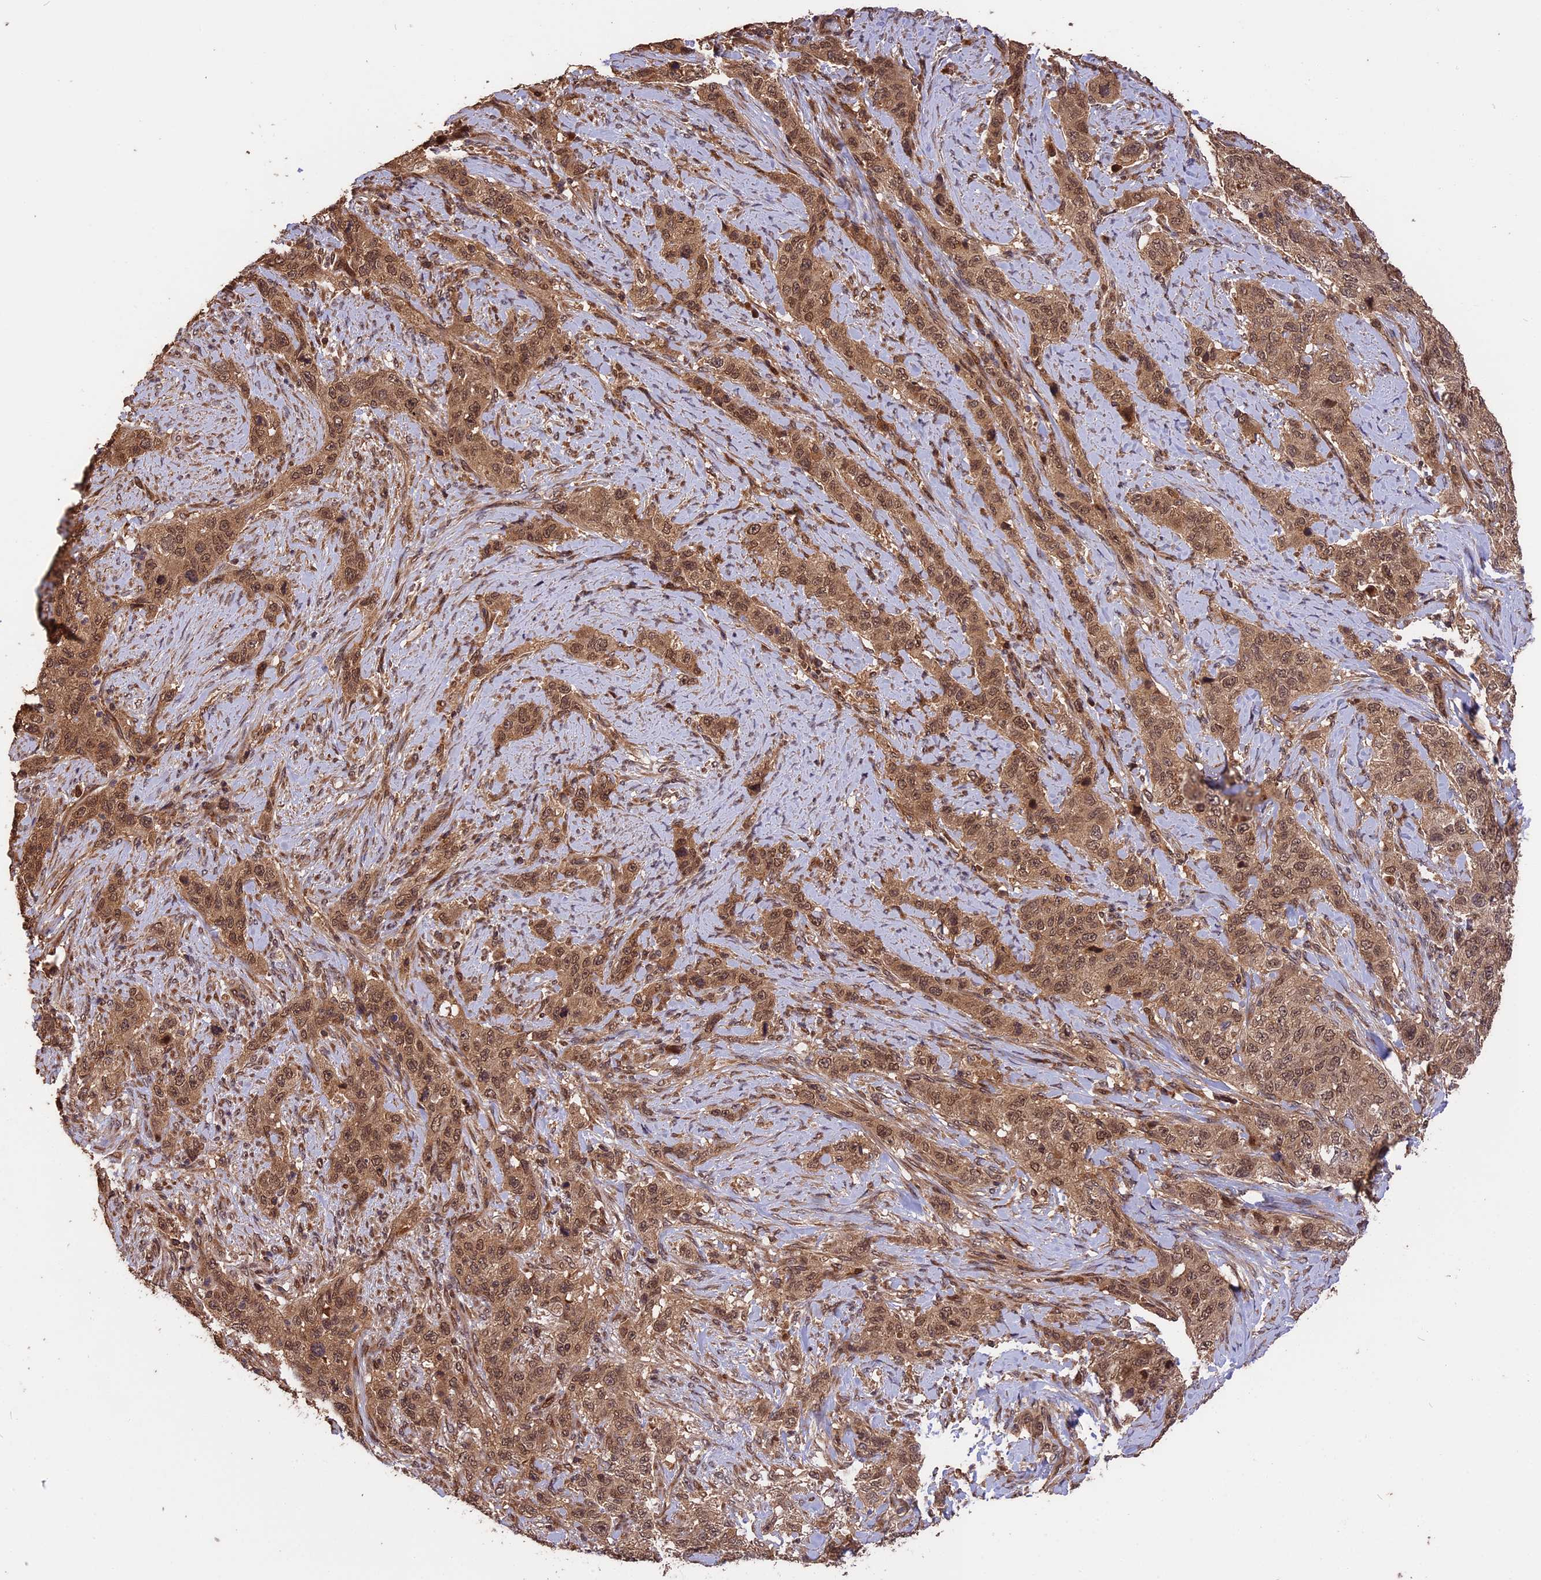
{"staining": {"intensity": "moderate", "quantity": ">75%", "location": "cytoplasmic/membranous,nuclear"}, "tissue": "stomach cancer", "cell_type": "Tumor cells", "image_type": "cancer", "snomed": [{"axis": "morphology", "description": "Adenocarcinoma, NOS"}, {"axis": "topography", "description": "Stomach"}], "caption": "A photomicrograph of stomach cancer (adenocarcinoma) stained for a protein exhibits moderate cytoplasmic/membranous and nuclear brown staining in tumor cells.", "gene": "ESCO1", "patient": {"sex": "male", "age": 48}}